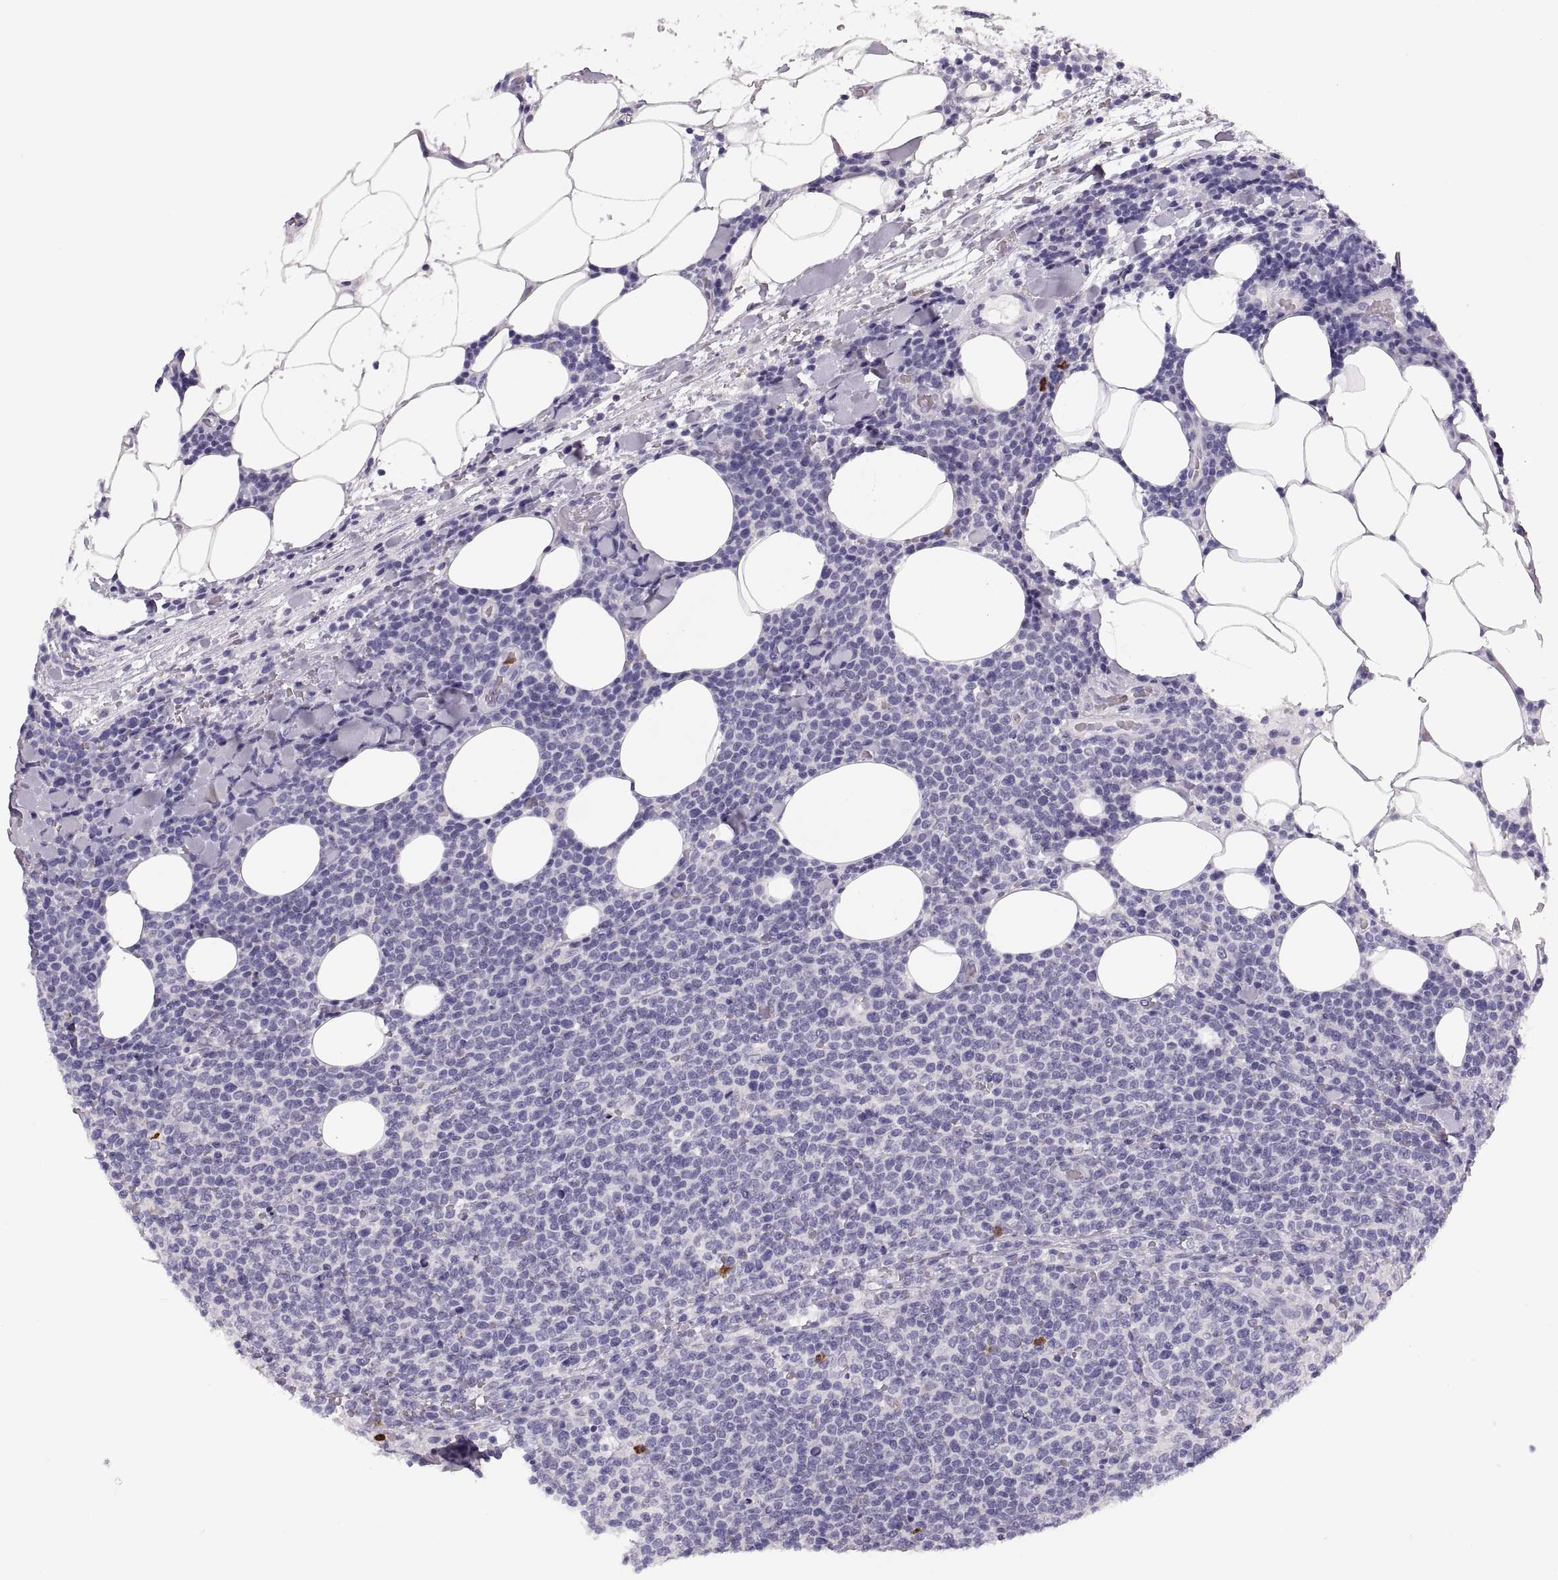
{"staining": {"intensity": "negative", "quantity": "none", "location": "none"}, "tissue": "lymphoma", "cell_type": "Tumor cells", "image_type": "cancer", "snomed": [{"axis": "morphology", "description": "Malignant lymphoma, non-Hodgkin's type, High grade"}, {"axis": "topography", "description": "Lymph node"}], "caption": "Immunohistochemistry (IHC) of human lymphoma reveals no positivity in tumor cells.", "gene": "MILR1", "patient": {"sex": "male", "age": 61}}